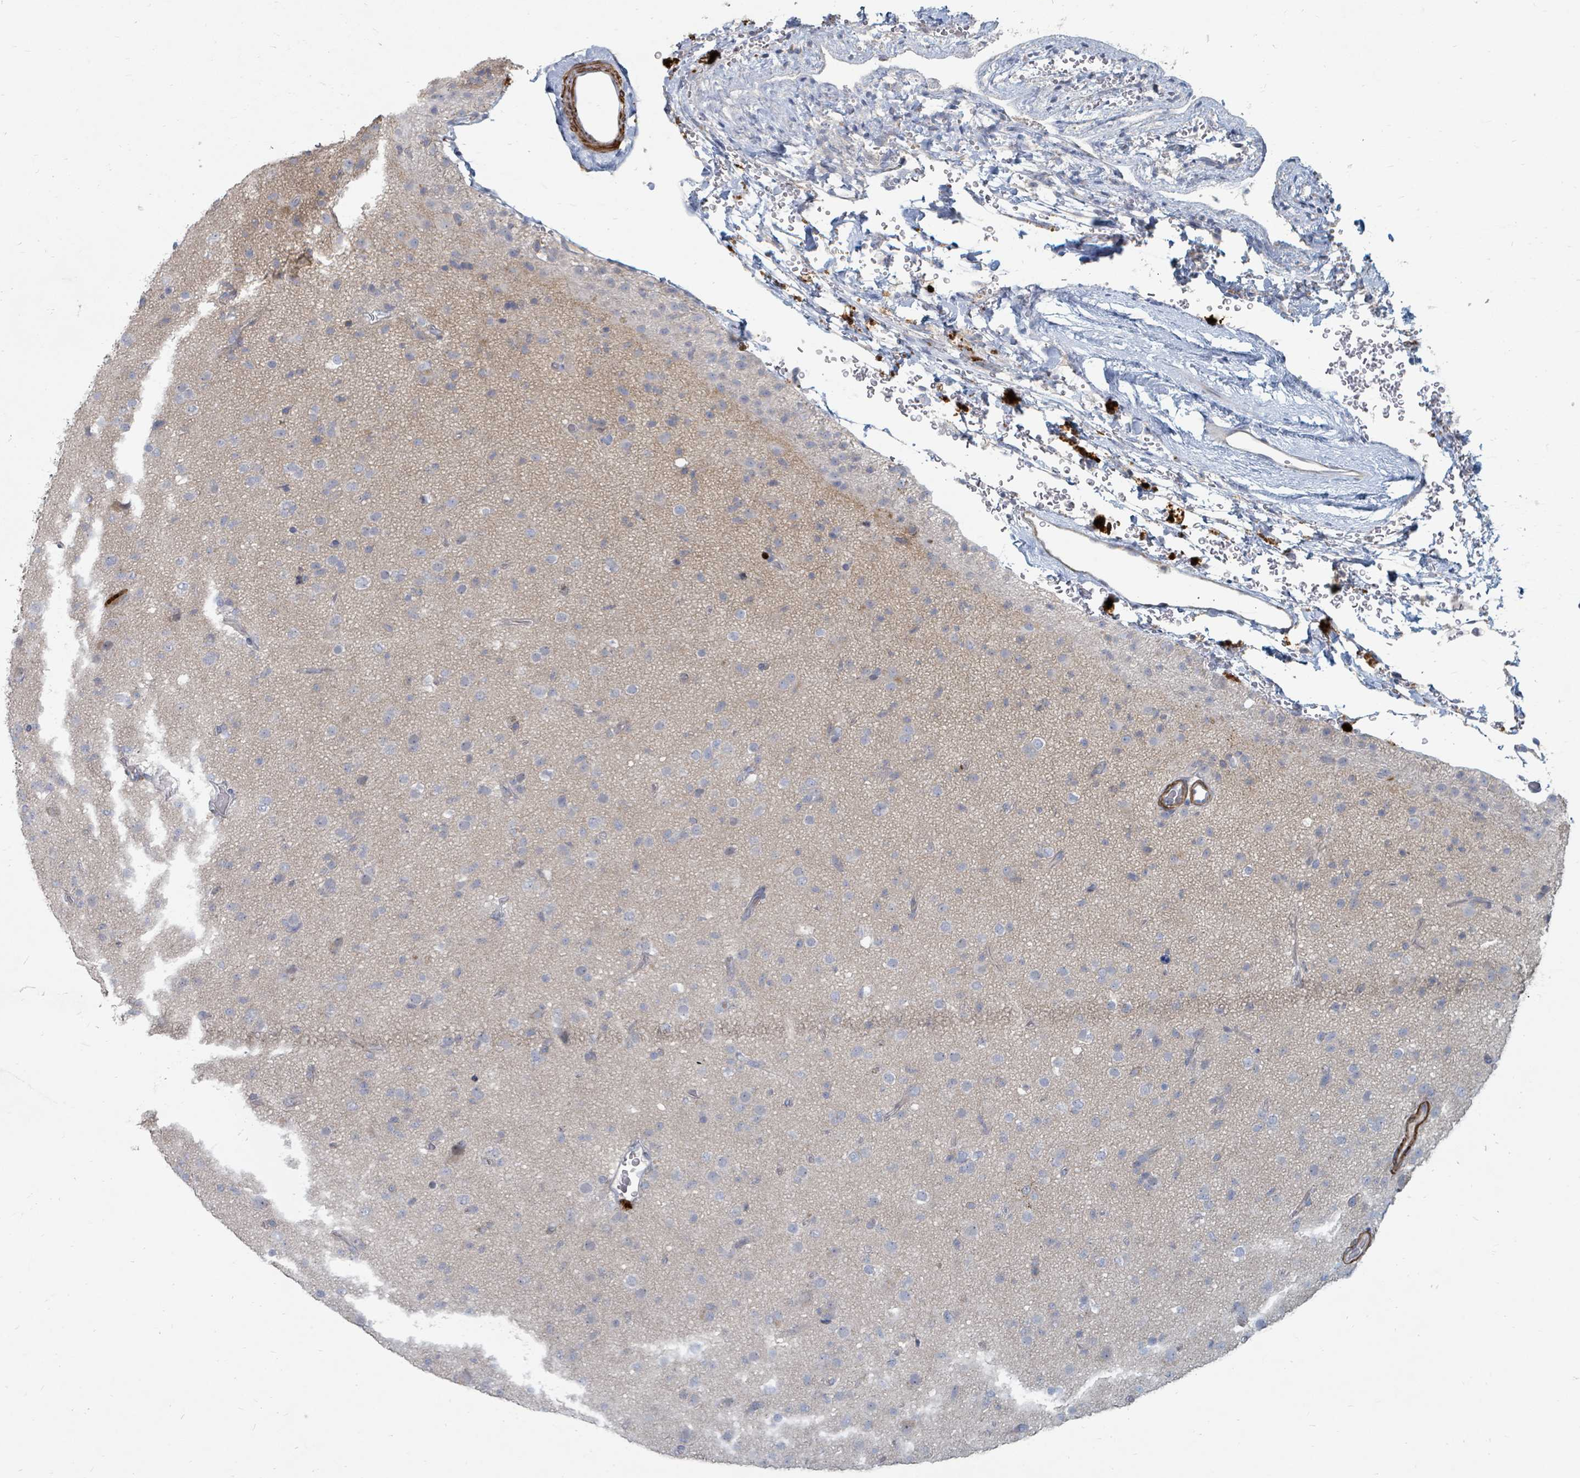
{"staining": {"intensity": "negative", "quantity": "none", "location": "none"}, "tissue": "glioma", "cell_type": "Tumor cells", "image_type": "cancer", "snomed": [{"axis": "morphology", "description": "Glioma, malignant, Low grade"}, {"axis": "topography", "description": "Brain"}], "caption": "Immunohistochemical staining of human glioma shows no significant positivity in tumor cells.", "gene": "ARGFX", "patient": {"sex": "male", "age": 65}}